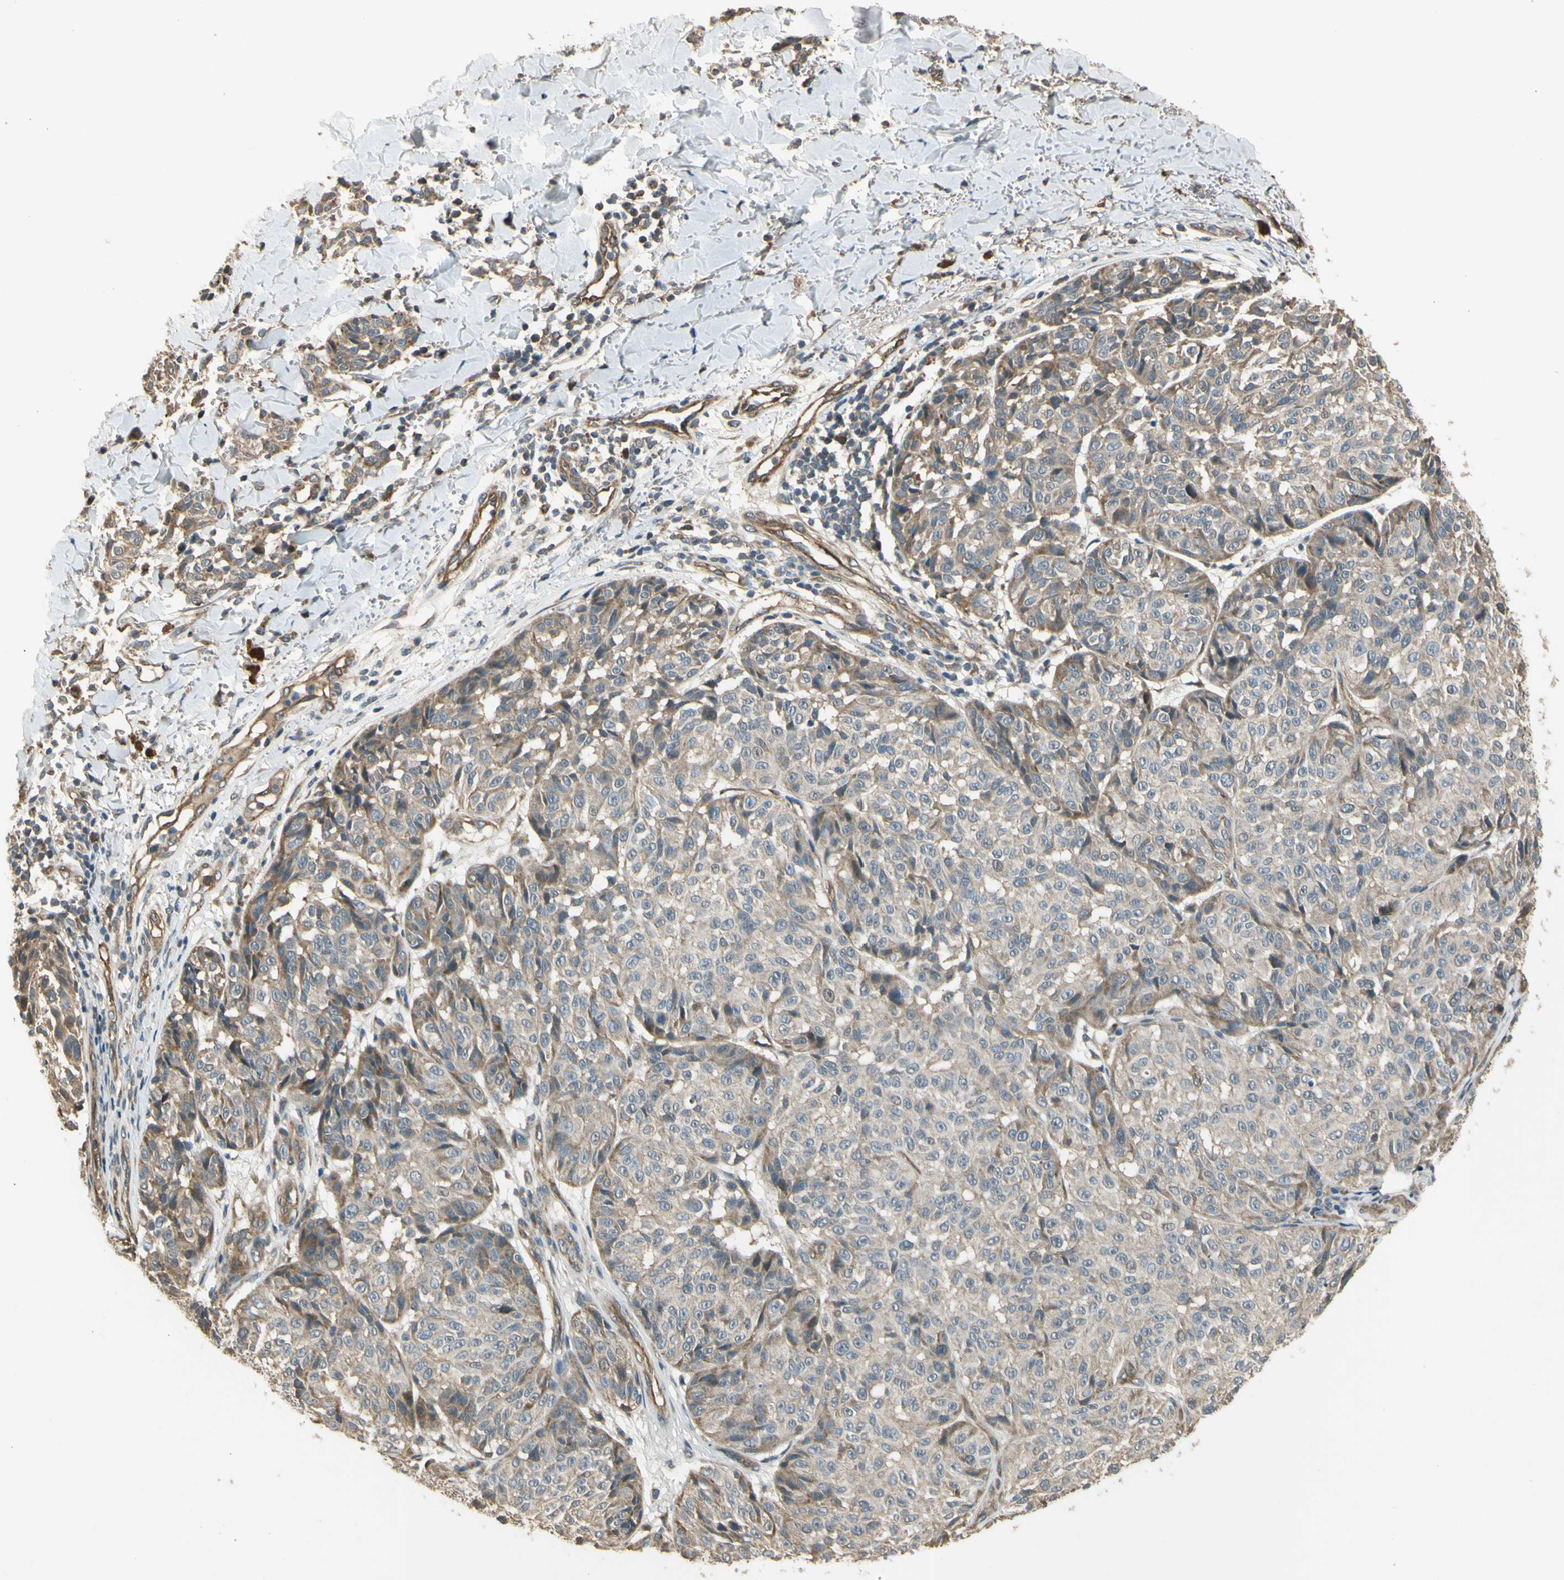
{"staining": {"intensity": "weak", "quantity": ">75%", "location": "cytoplasmic/membranous"}, "tissue": "melanoma", "cell_type": "Tumor cells", "image_type": "cancer", "snomed": [{"axis": "morphology", "description": "Malignant melanoma, NOS"}, {"axis": "topography", "description": "Skin"}], "caption": "Melanoma was stained to show a protein in brown. There is low levels of weak cytoplasmic/membranous expression in about >75% of tumor cells.", "gene": "EFNB2", "patient": {"sex": "female", "age": 46}}